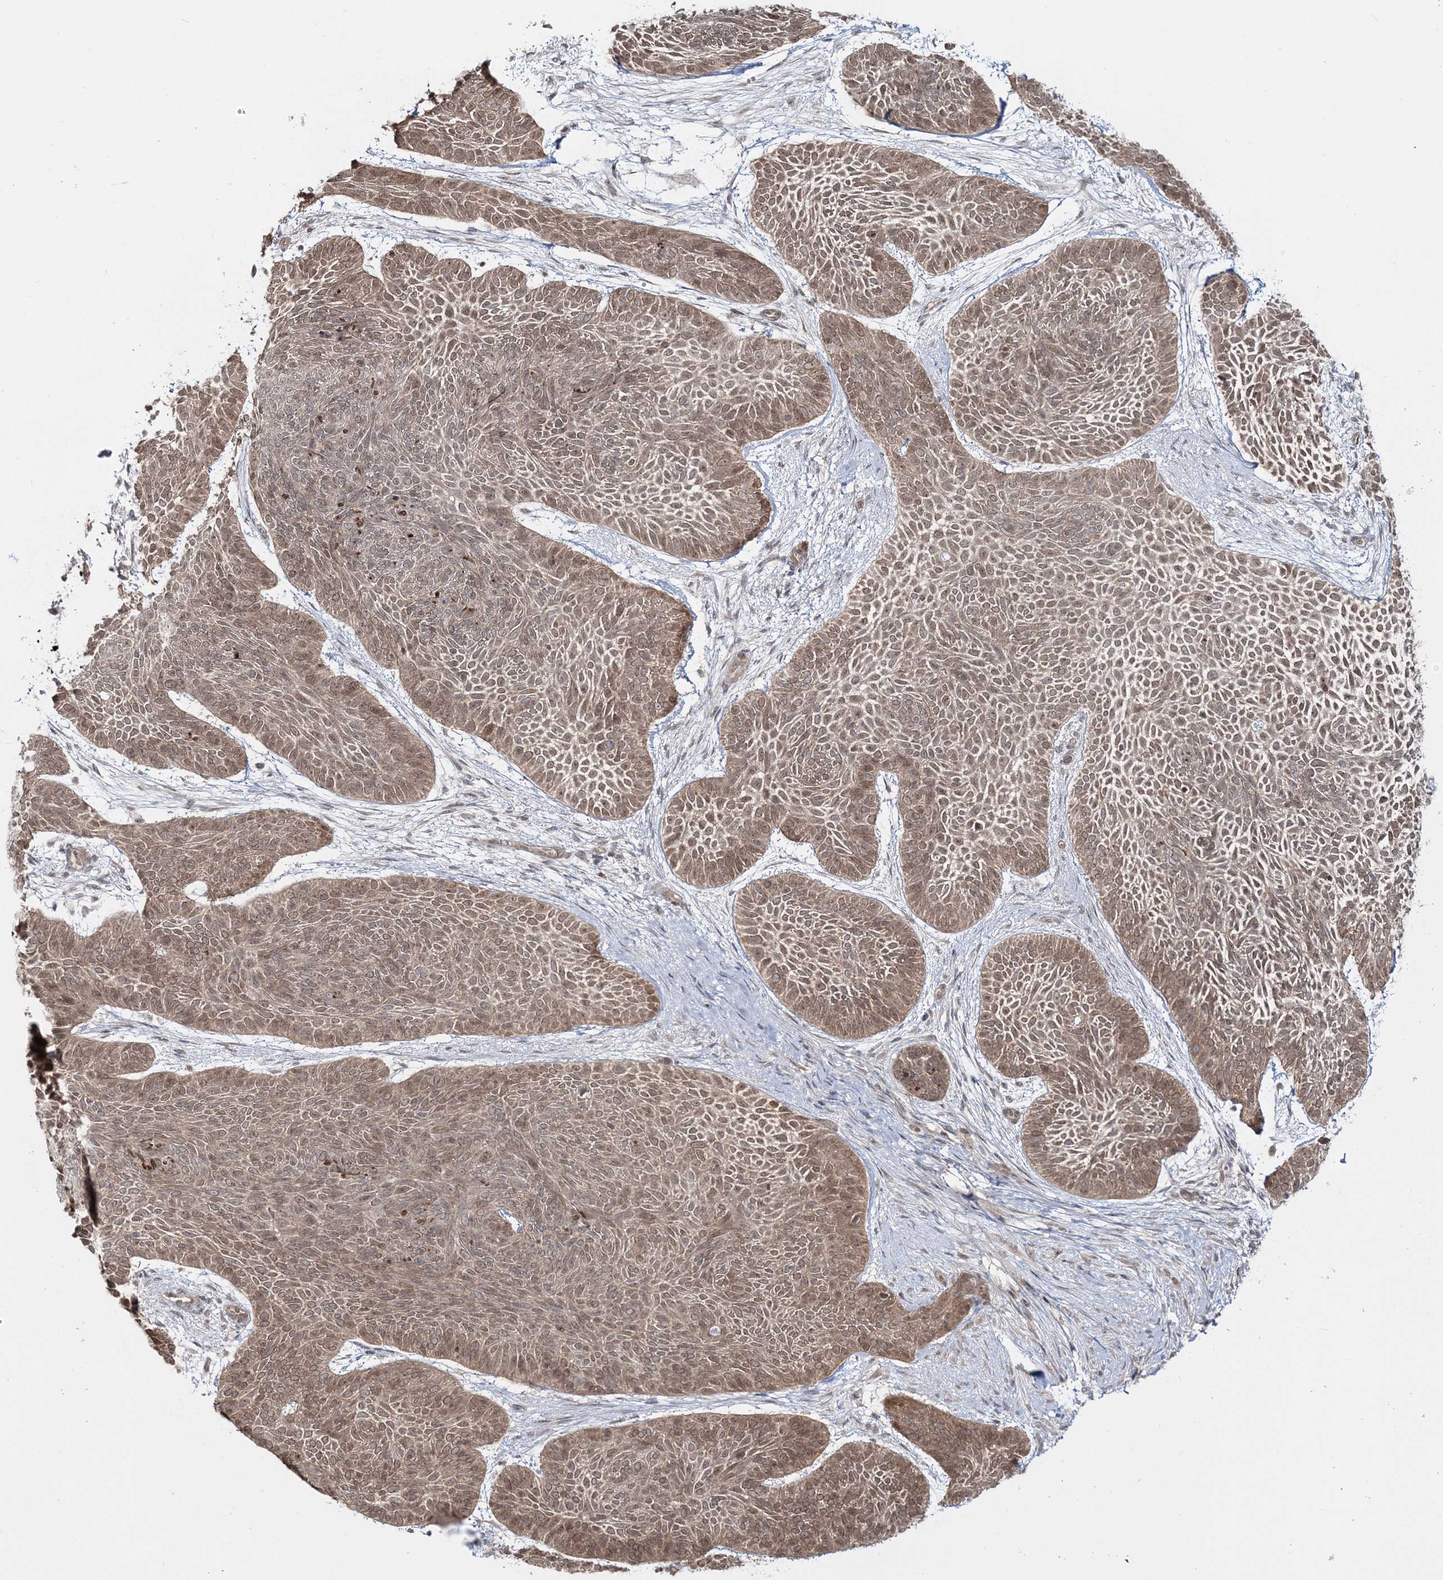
{"staining": {"intensity": "moderate", "quantity": ">75%", "location": "cytoplasmic/membranous,nuclear"}, "tissue": "skin cancer", "cell_type": "Tumor cells", "image_type": "cancer", "snomed": [{"axis": "morphology", "description": "Basal cell carcinoma"}, {"axis": "topography", "description": "Skin"}], "caption": "Skin cancer tissue demonstrates moderate cytoplasmic/membranous and nuclear expression in about >75% of tumor cells", "gene": "ZFAND6", "patient": {"sex": "male", "age": 85}}